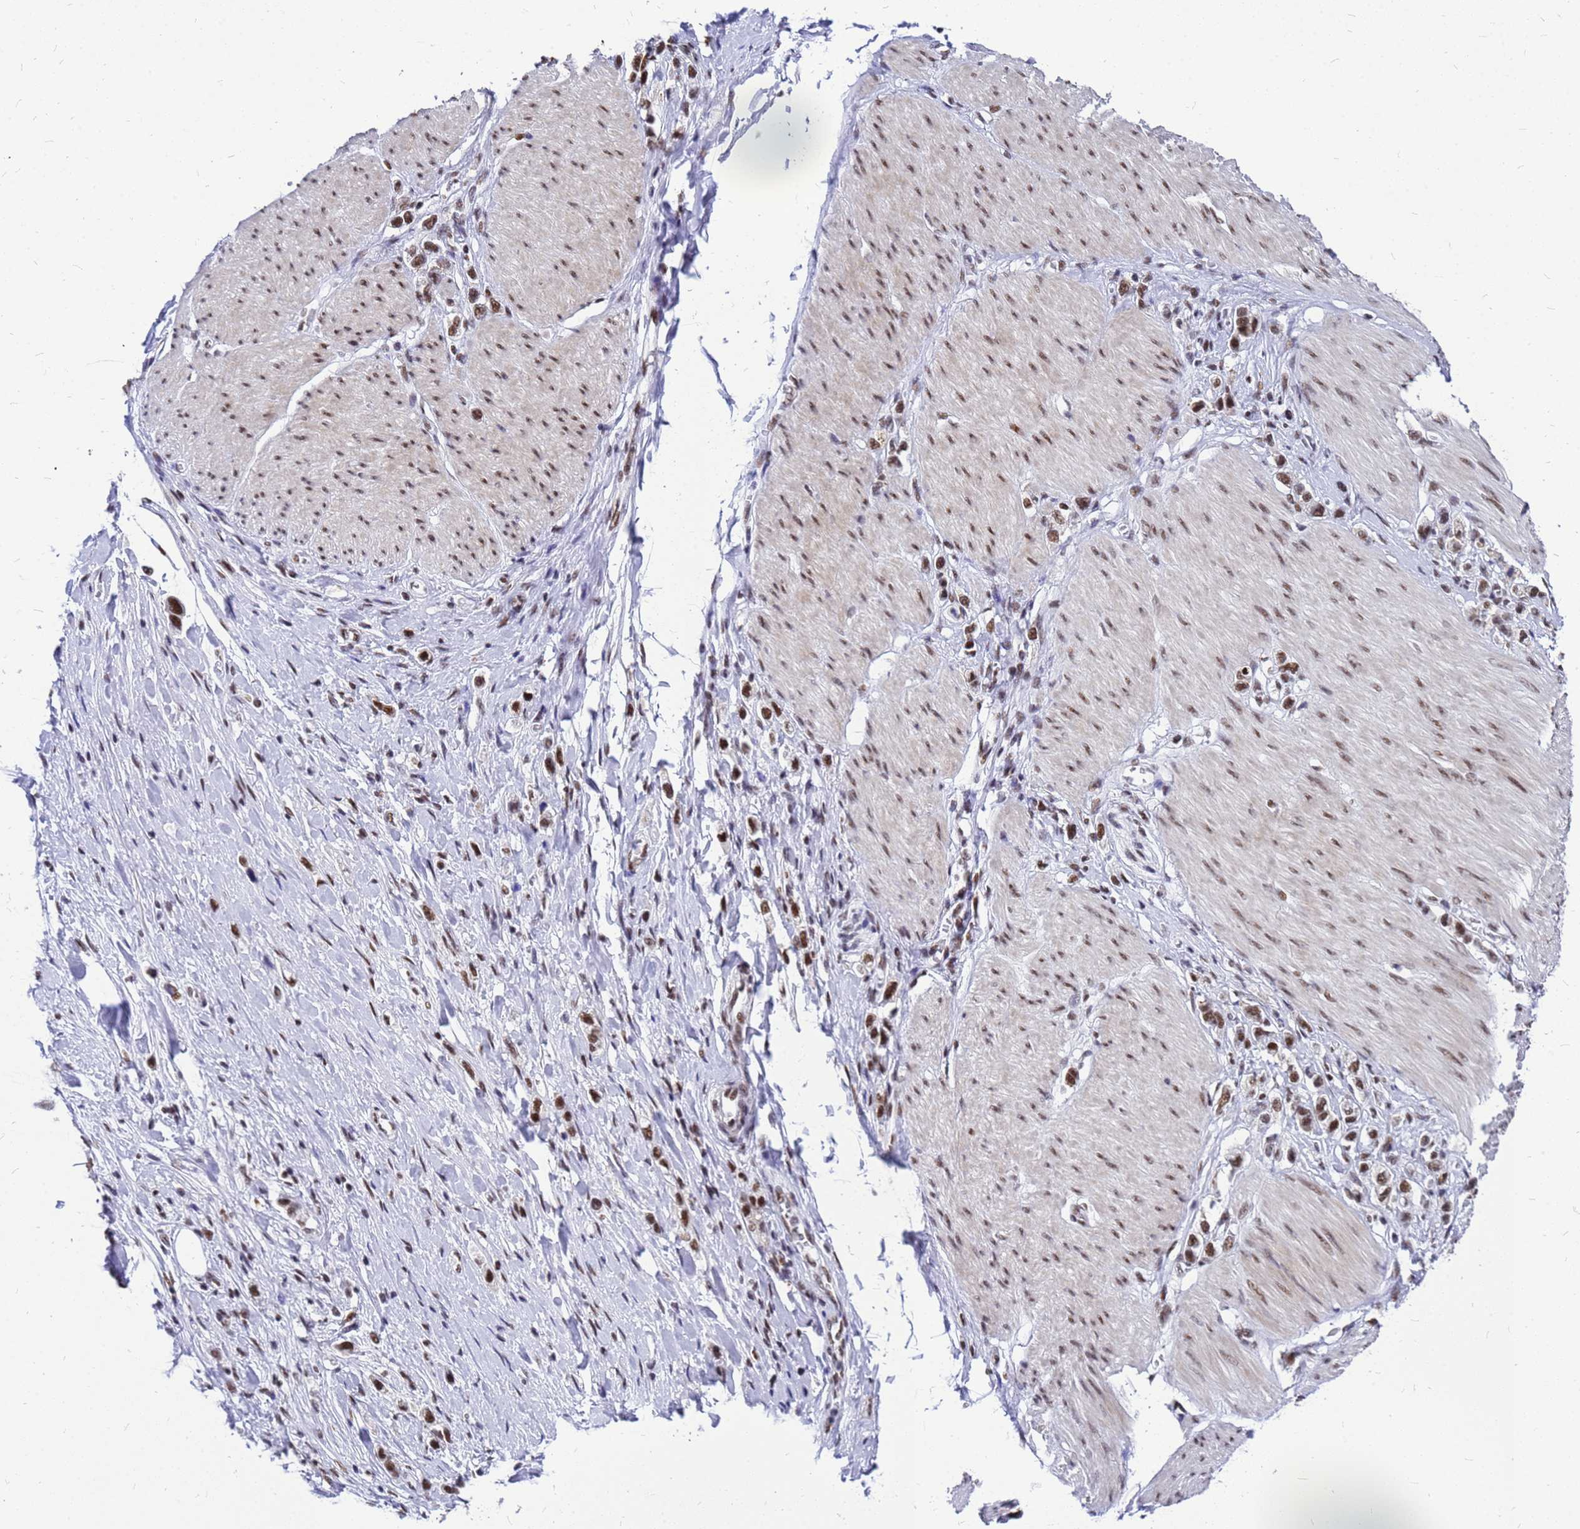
{"staining": {"intensity": "moderate", "quantity": ">75%", "location": "nuclear"}, "tissue": "stomach cancer", "cell_type": "Tumor cells", "image_type": "cancer", "snomed": [{"axis": "morphology", "description": "Adenocarcinoma, NOS"}, {"axis": "topography", "description": "Stomach"}], "caption": "Stomach cancer stained for a protein (brown) shows moderate nuclear positive positivity in approximately >75% of tumor cells.", "gene": "SART3", "patient": {"sex": "female", "age": 65}}